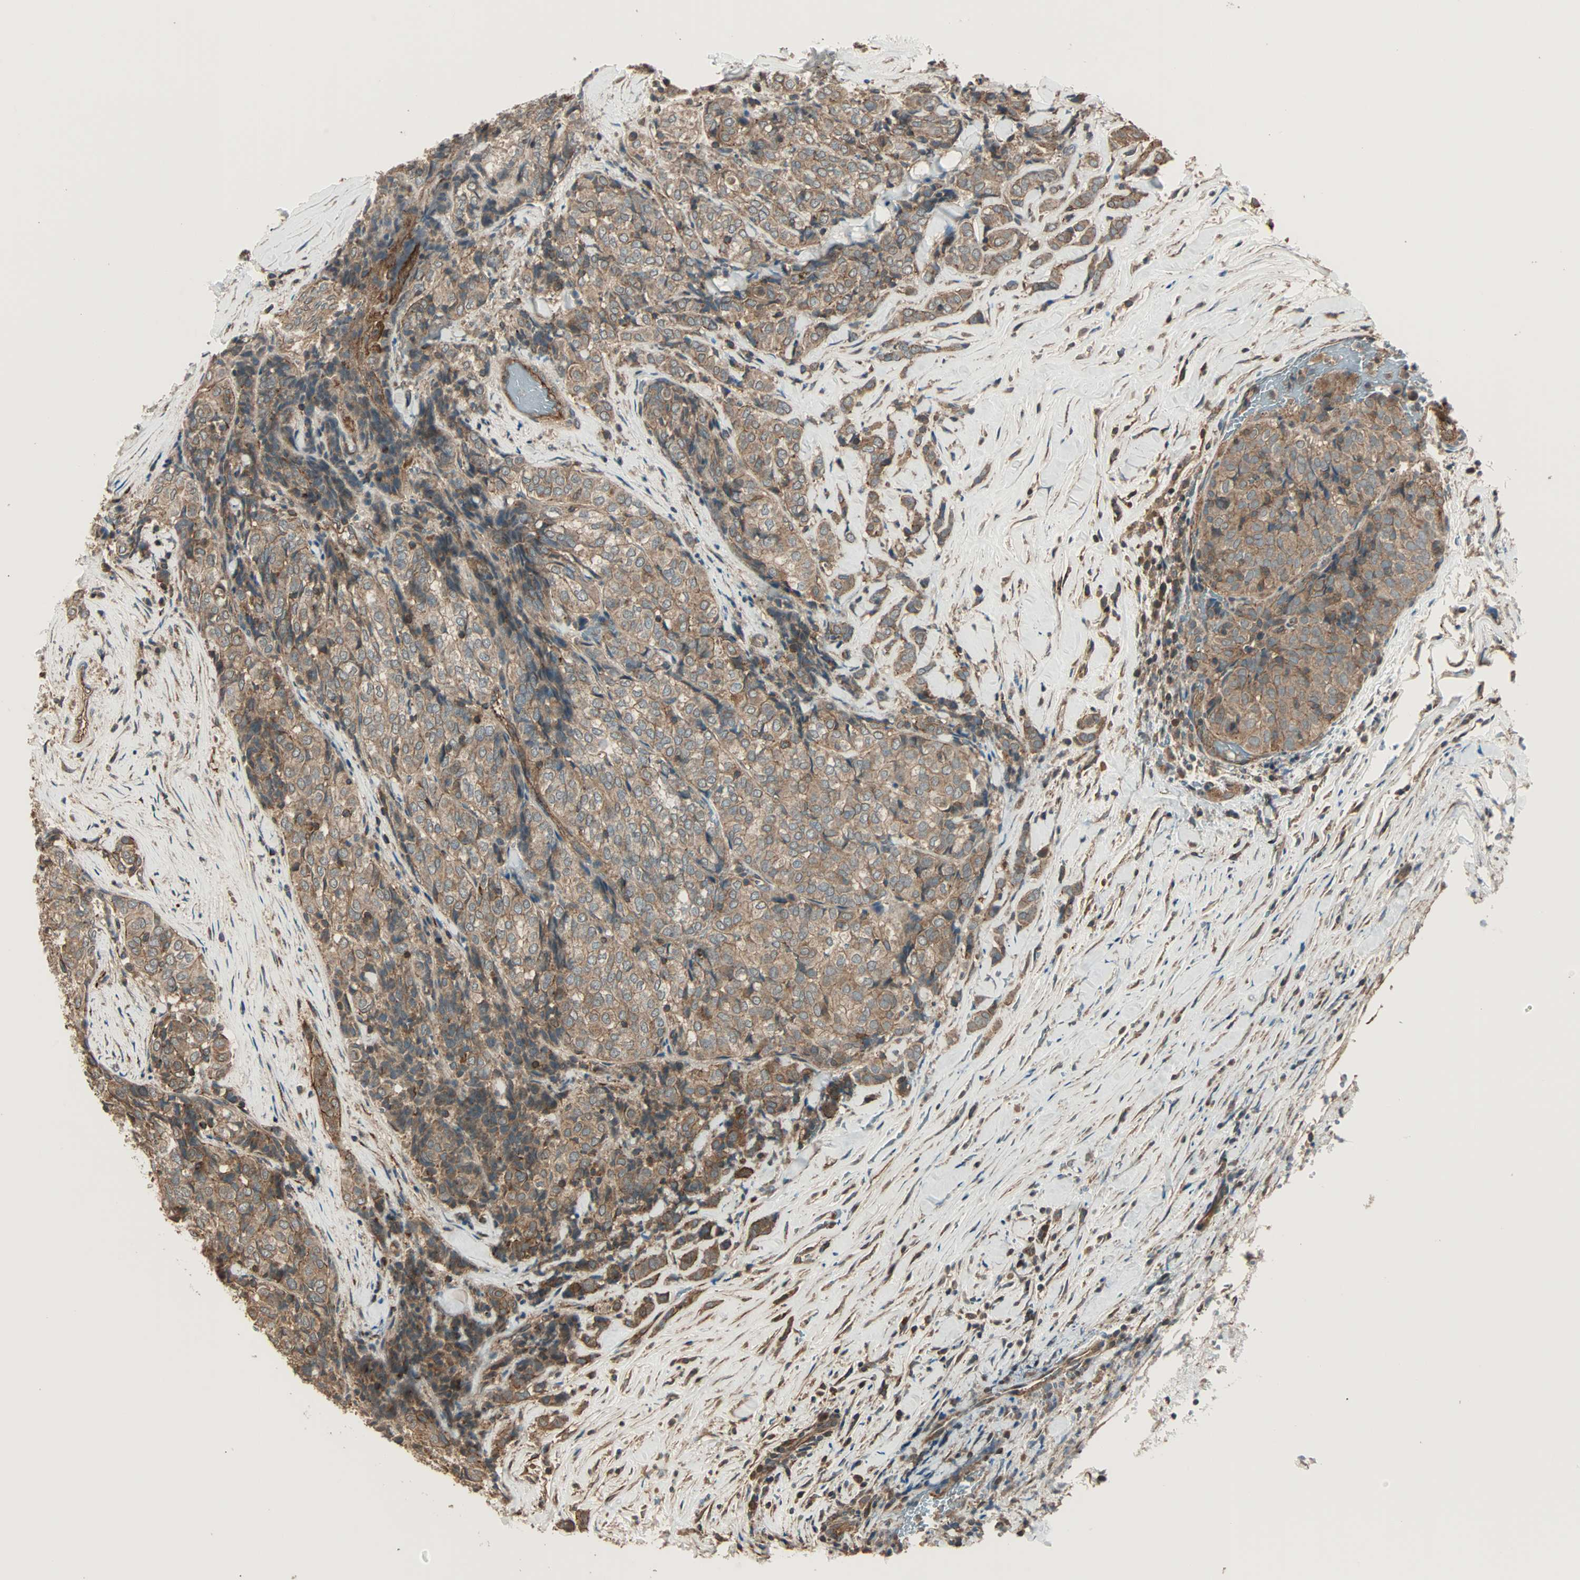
{"staining": {"intensity": "moderate", "quantity": ">75%", "location": "cytoplasmic/membranous"}, "tissue": "thyroid cancer", "cell_type": "Tumor cells", "image_type": "cancer", "snomed": [{"axis": "morphology", "description": "Normal tissue, NOS"}, {"axis": "morphology", "description": "Papillary adenocarcinoma, NOS"}, {"axis": "topography", "description": "Thyroid gland"}], "caption": "The micrograph reveals staining of thyroid cancer, revealing moderate cytoplasmic/membranous protein positivity (brown color) within tumor cells. Using DAB (brown) and hematoxylin (blue) stains, captured at high magnification using brightfield microscopy.", "gene": "MAP3K21", "patient": {"sex": "female", "age": 30}}